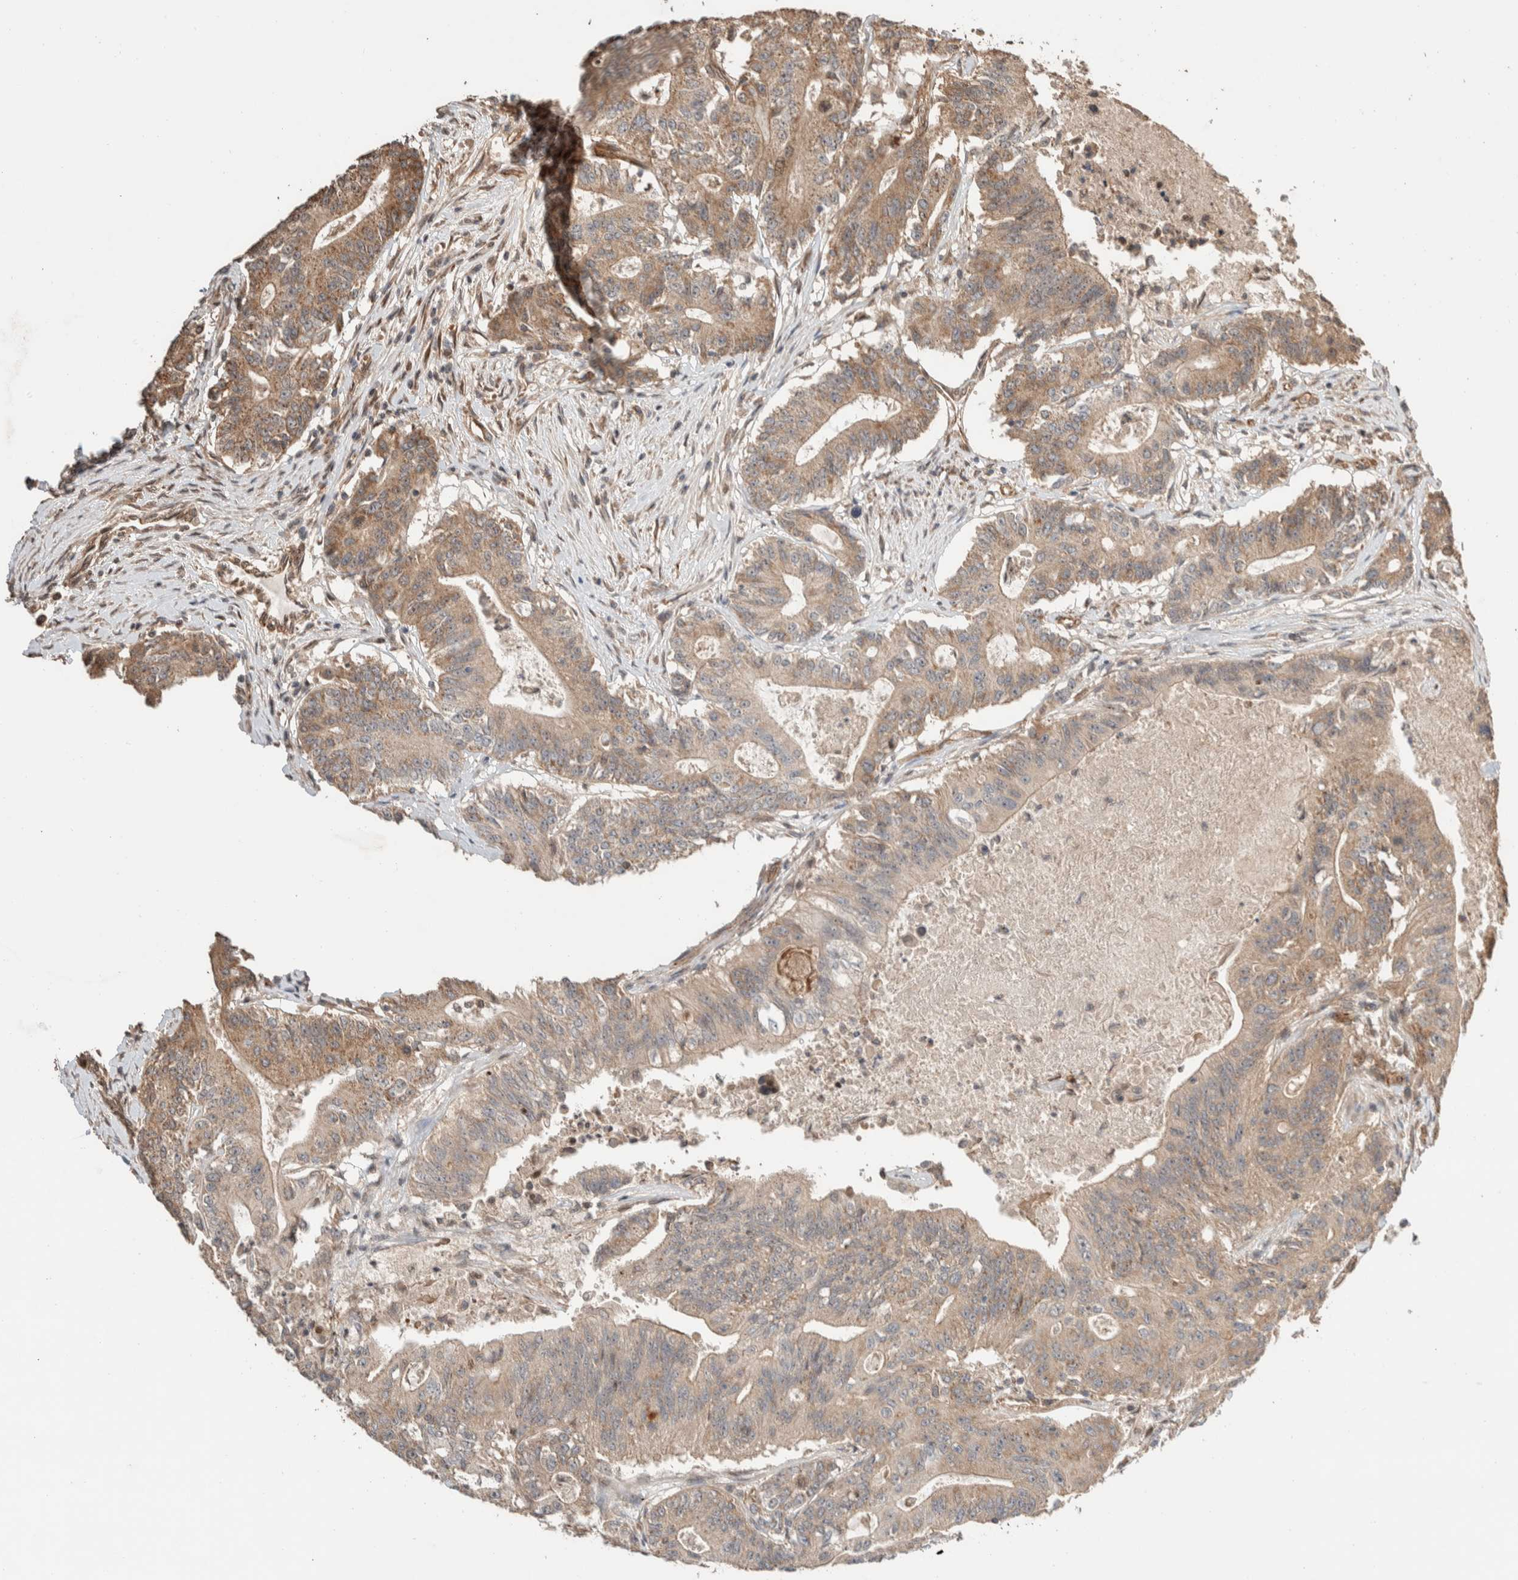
{"staining": {"intensity": "weak", "quantity": ">75%", "location": "cytoplasmic/membranous"}, "tissue": "colorectal cancer", "cell_type": "Tumor cells", "image_type": "cancer", "snomed": [{"axis": "morphology", "description": "Adenocarcinoma, NOS"}, {"axis": "topography", "description": "Colon"}], "caption": "Weak cytoplasmic/membranous protein positivity is appreciated in approximately >75% of tumor cells in colorectal cancer (adenocarcinoma).", "gene": "ERC1", "patient": {"sex": "female", "age": 77}}